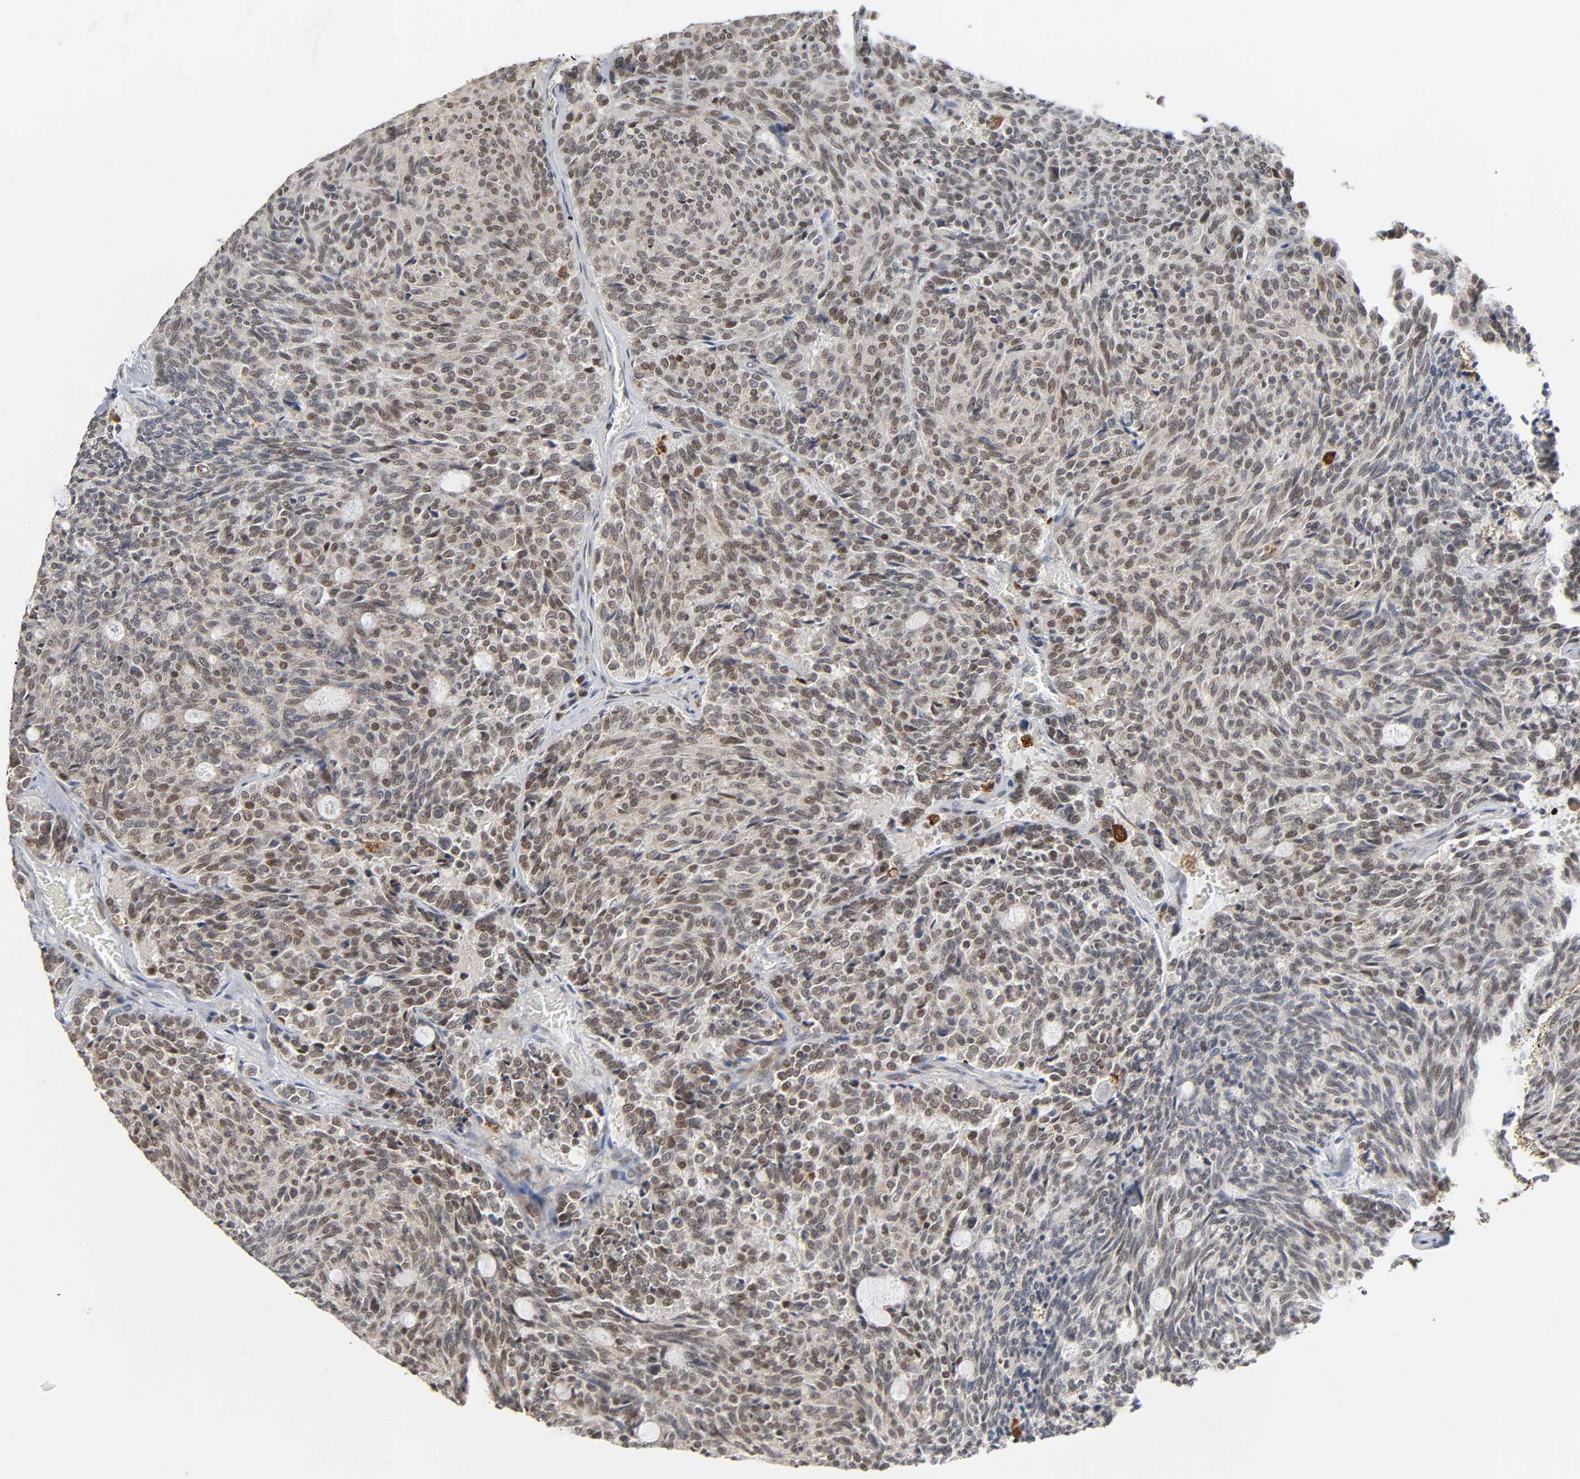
{"staining": {"intensity": "weak", "quantity": "25%-75%", "location": "nuclear"}, "tissue": "carcinoid", "cell_type": "Tumor cells", "image_type": "cancer", "snomed": [{"axis": "morphology", "description": "Carcinoid, malignant, NOS"}, {"axis": "topography", "description": "Pancreas"}], "caption": "Carcinoid stained with a brown dye displays weak nuclear positive positivity in about 25%-75% of tumor cells.", "gene": "KAT2B", "patient": {"sex": "female", "age": 54}}